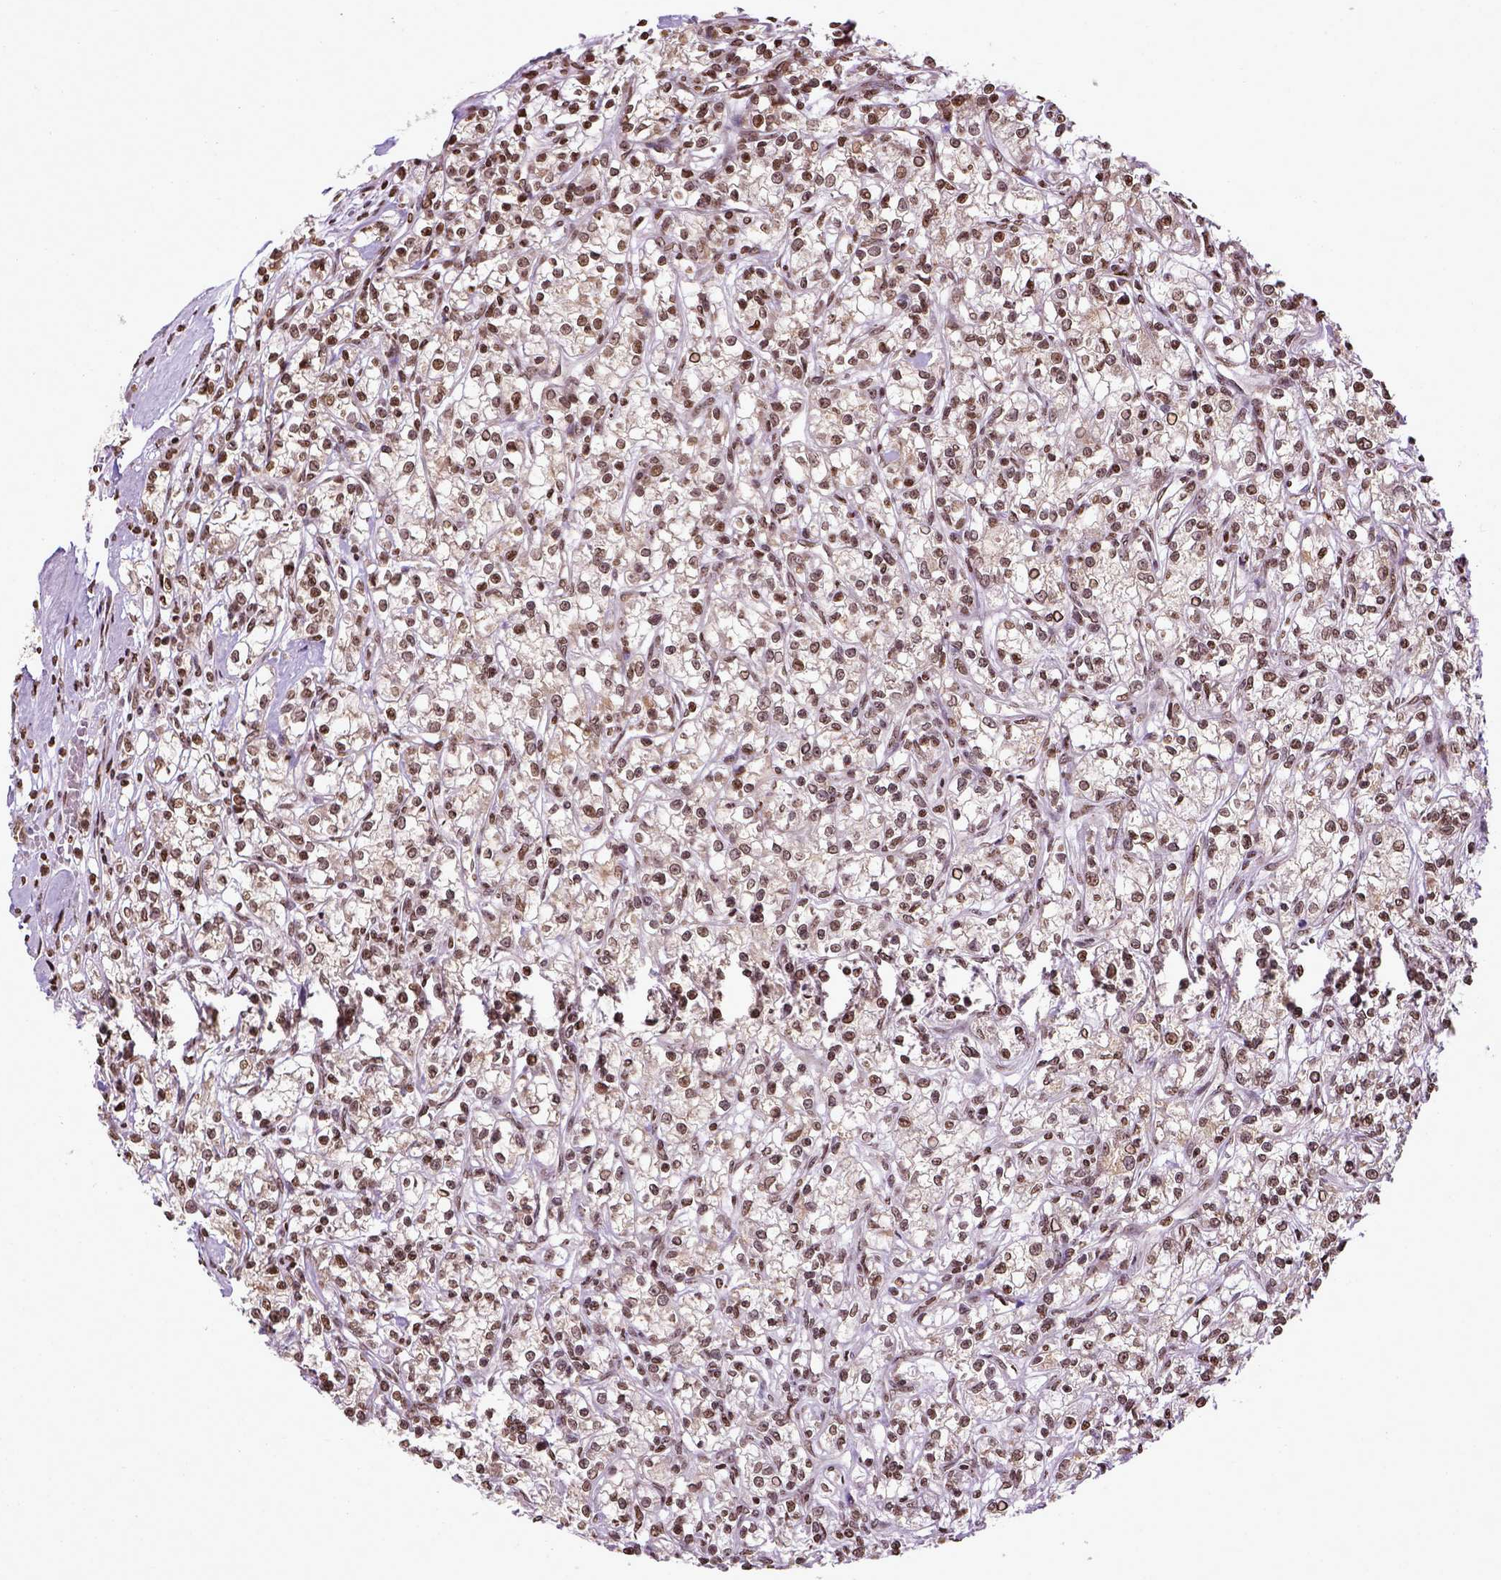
{"staining": {"intensity": "moderate", "quantity": ">75%", "location": "nuclear"}, "tissue": "renal cancer", "cell_type": "Tumor cells", "image_type": "cancer", "snomed": [{"axis": "morphology", "description": "Adenocarcinoma, NOS"}, {"axis": "topography", "description": "Kidney"}], "caption": "Adenocarcinoma (renal) stained with DAB immunohistochemistry (IHC) exhibits medium levels of moderate nuclear staining in approximately >75% of tumor cells. (DAB IHC with brightfield microscopy, high magnification).", "gene": "ZNF75D", "patient": {"sex": "female", "age": 59}}